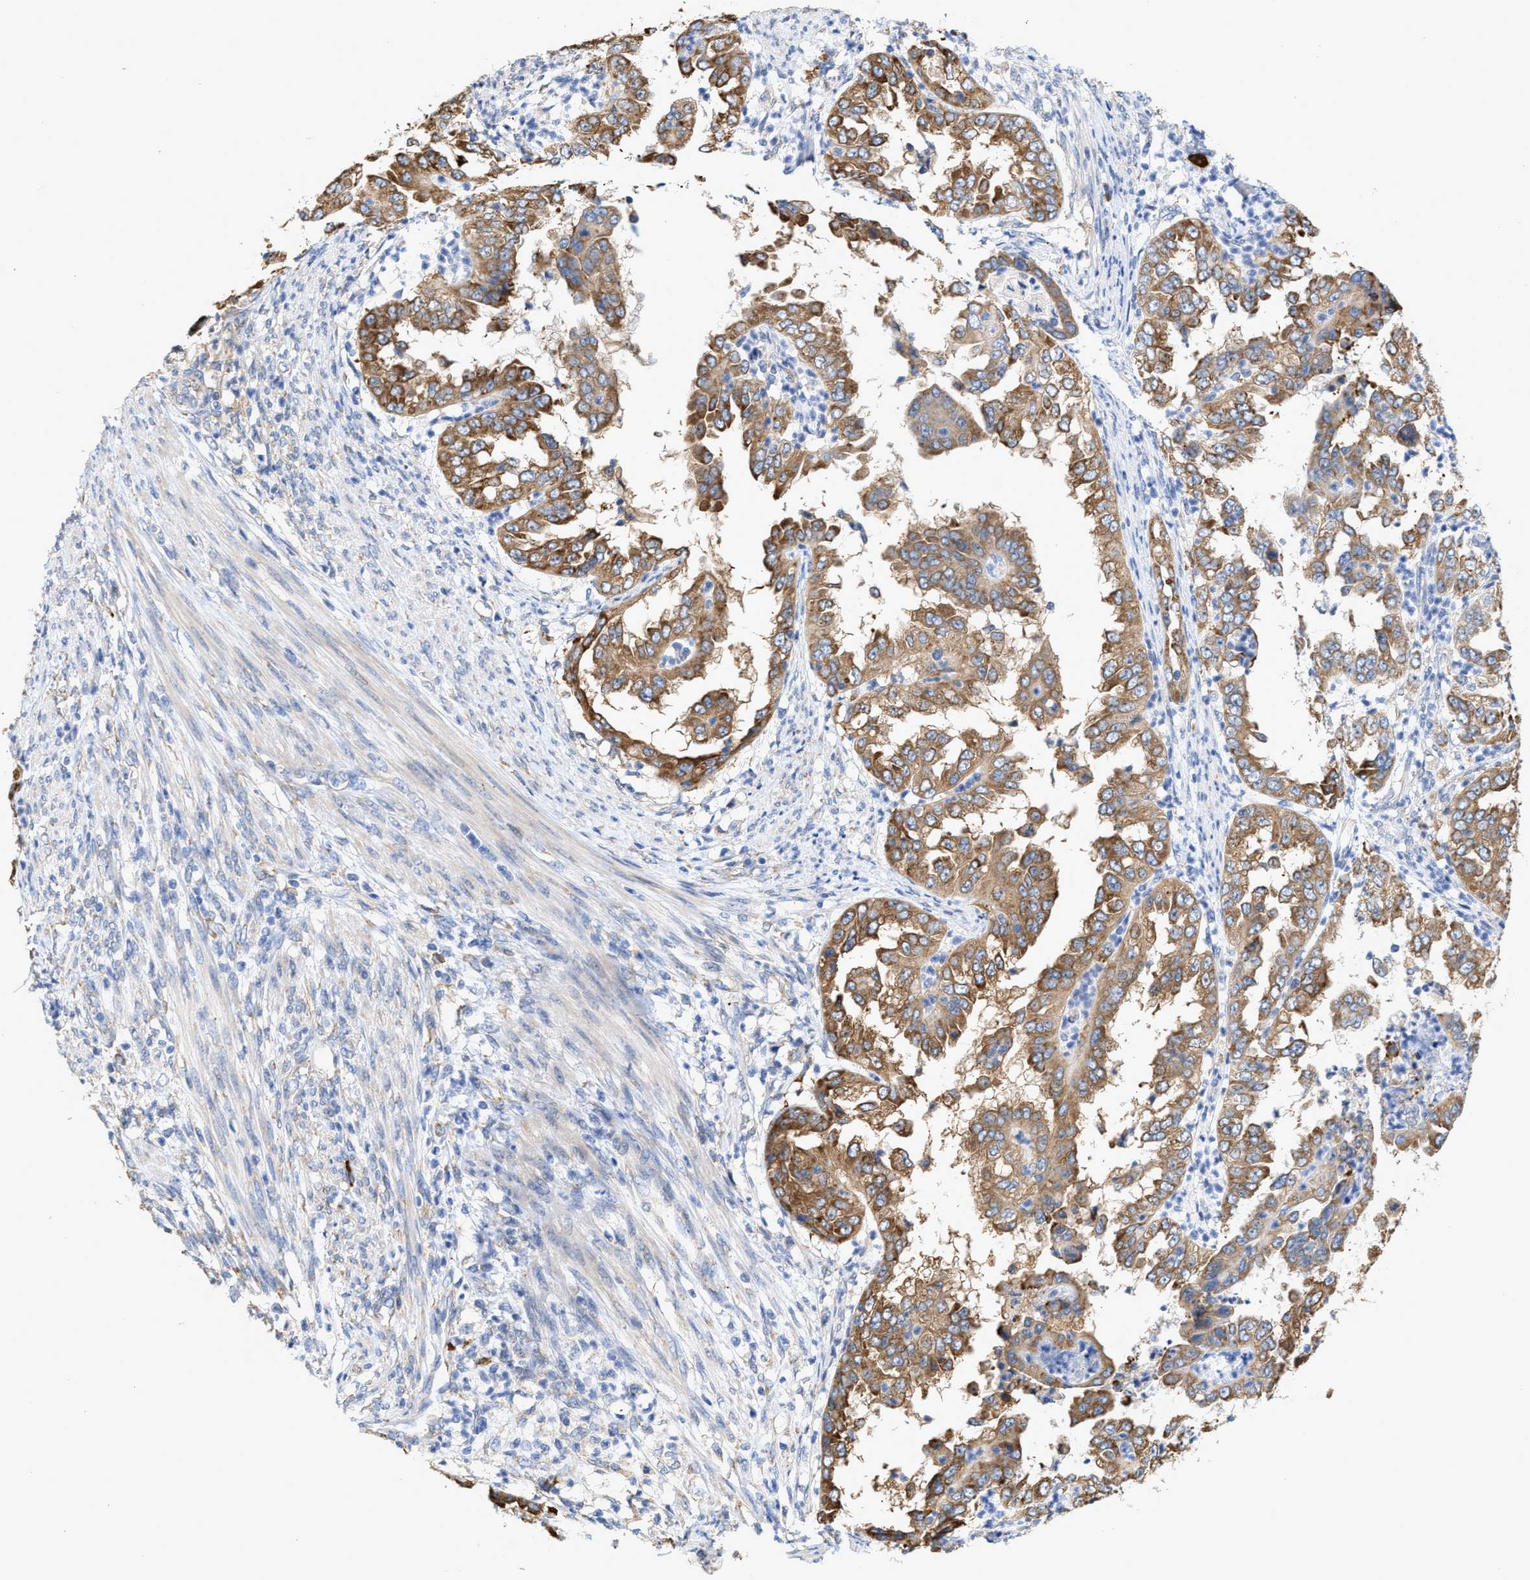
{"staining": {"intensity": "moderate", "quantity": ">75%", "location": "cytoplasmic/membranous"}, "tissue": "endometrial cancer", "cell_type": "Tumor cells", "image_type": "cancer", "snomed": [{"axis": "morphology", "description": "Adenocarcinoma, NOS"}, {"axis": "topography", "description": "Endometrium"}], "caption": "Endometrial adenocarcinoma stained with a protein marker displays moderate staining in tumor cells.", "gene": "RYR2", "patient": {"sex": "female", "age": 85}}